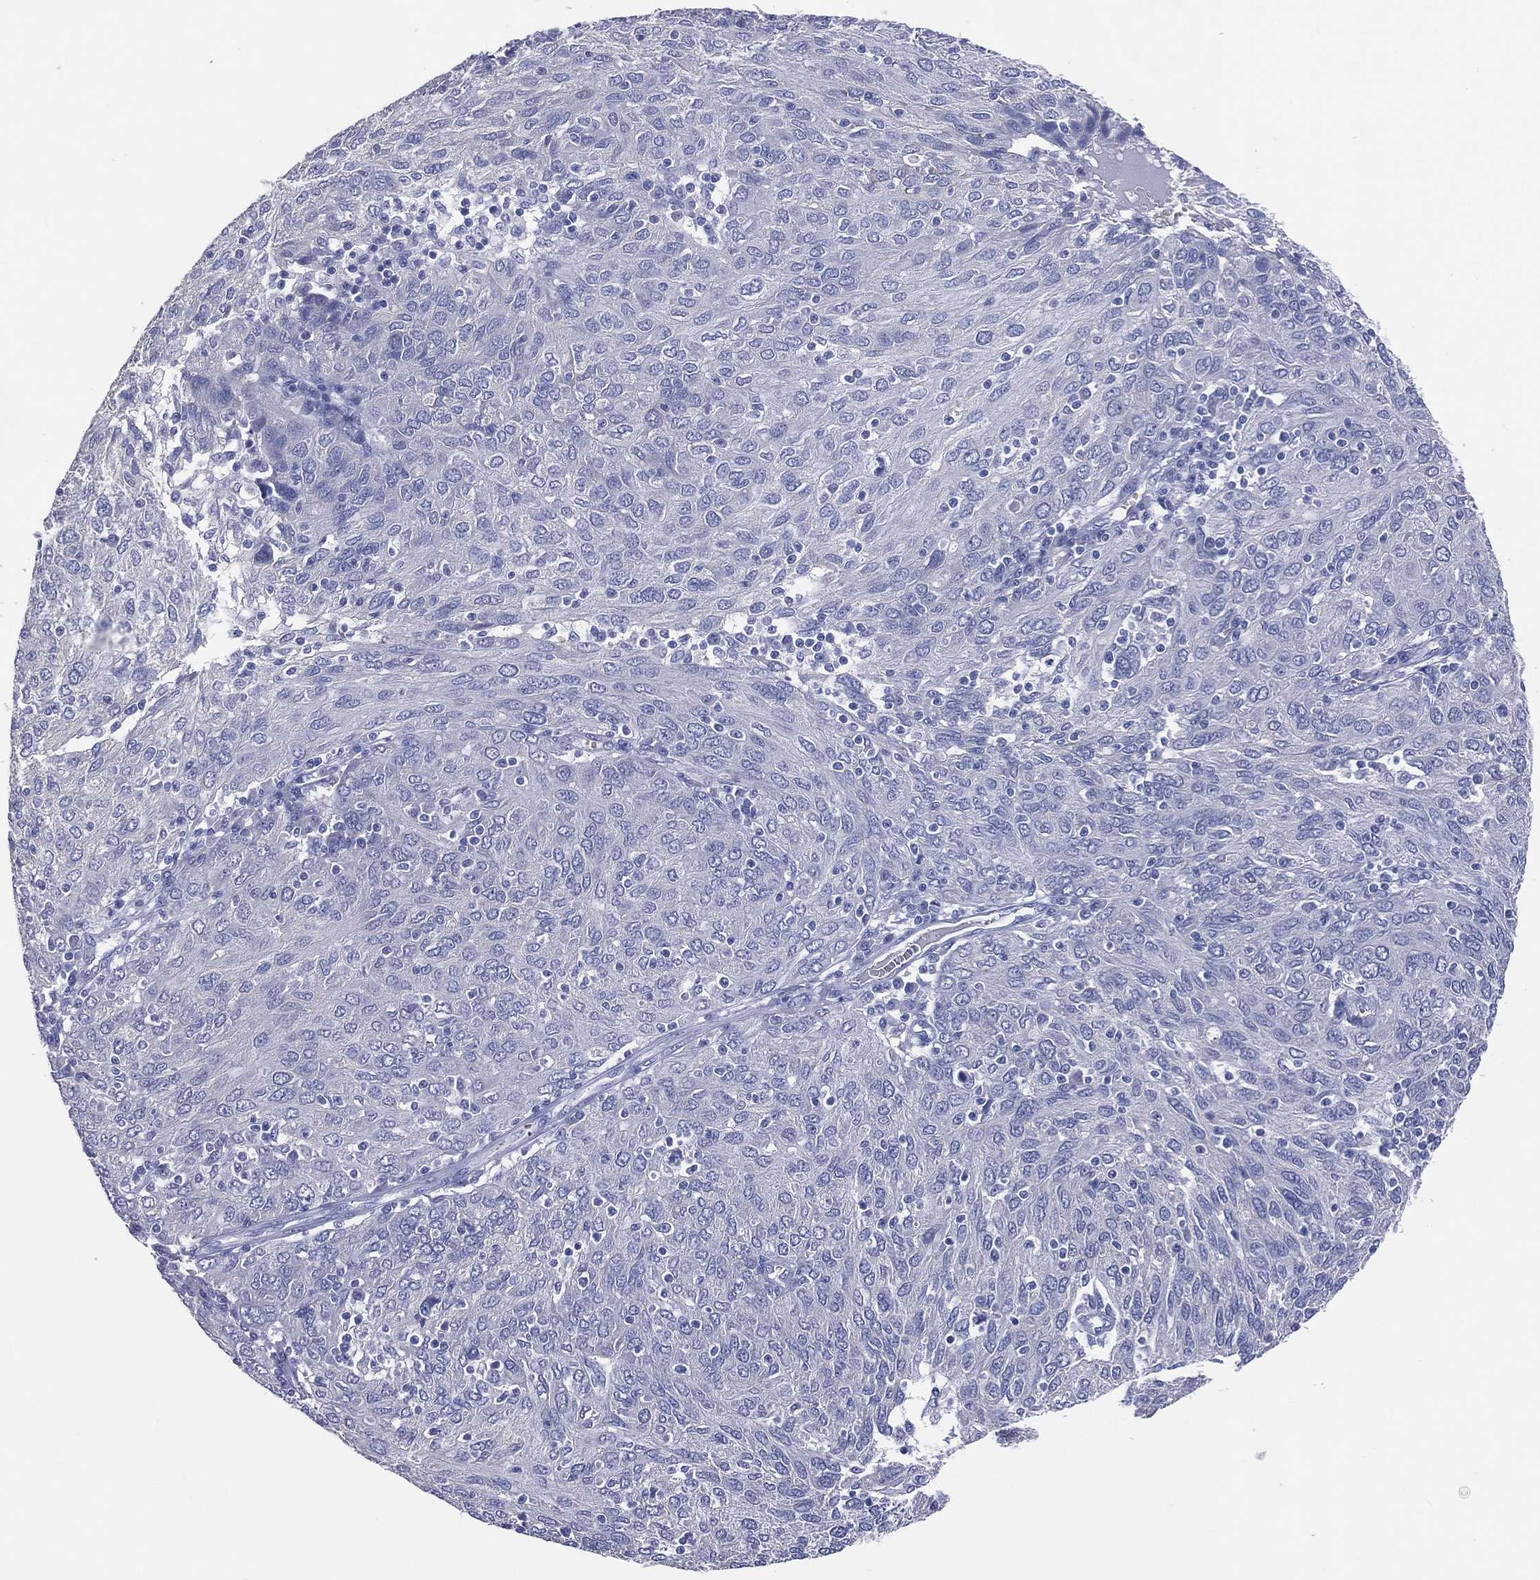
{"staining": {"intensity": "negative", "quantity": "none", "location": "none"}, "tissue": "ovarian cancer", "cell_type": "Tumor cells", "image_type": "cancer", "snomed": [{"axis": "morphology", "description": "Carcinoma, endometroid"}, {"axis": "topography", "description": "Ovary"}], "caption": "Micrograph shows no significant protein staining in tumor cells of ovarian cancer. The staining was performed using DAB to visualize the protein expression in brown, while the nuclei were stained in blue with hematoxylin (Magnification: 20x).", "gene": "DNAH6", "patient": {"sex": "female", "age": 50}}